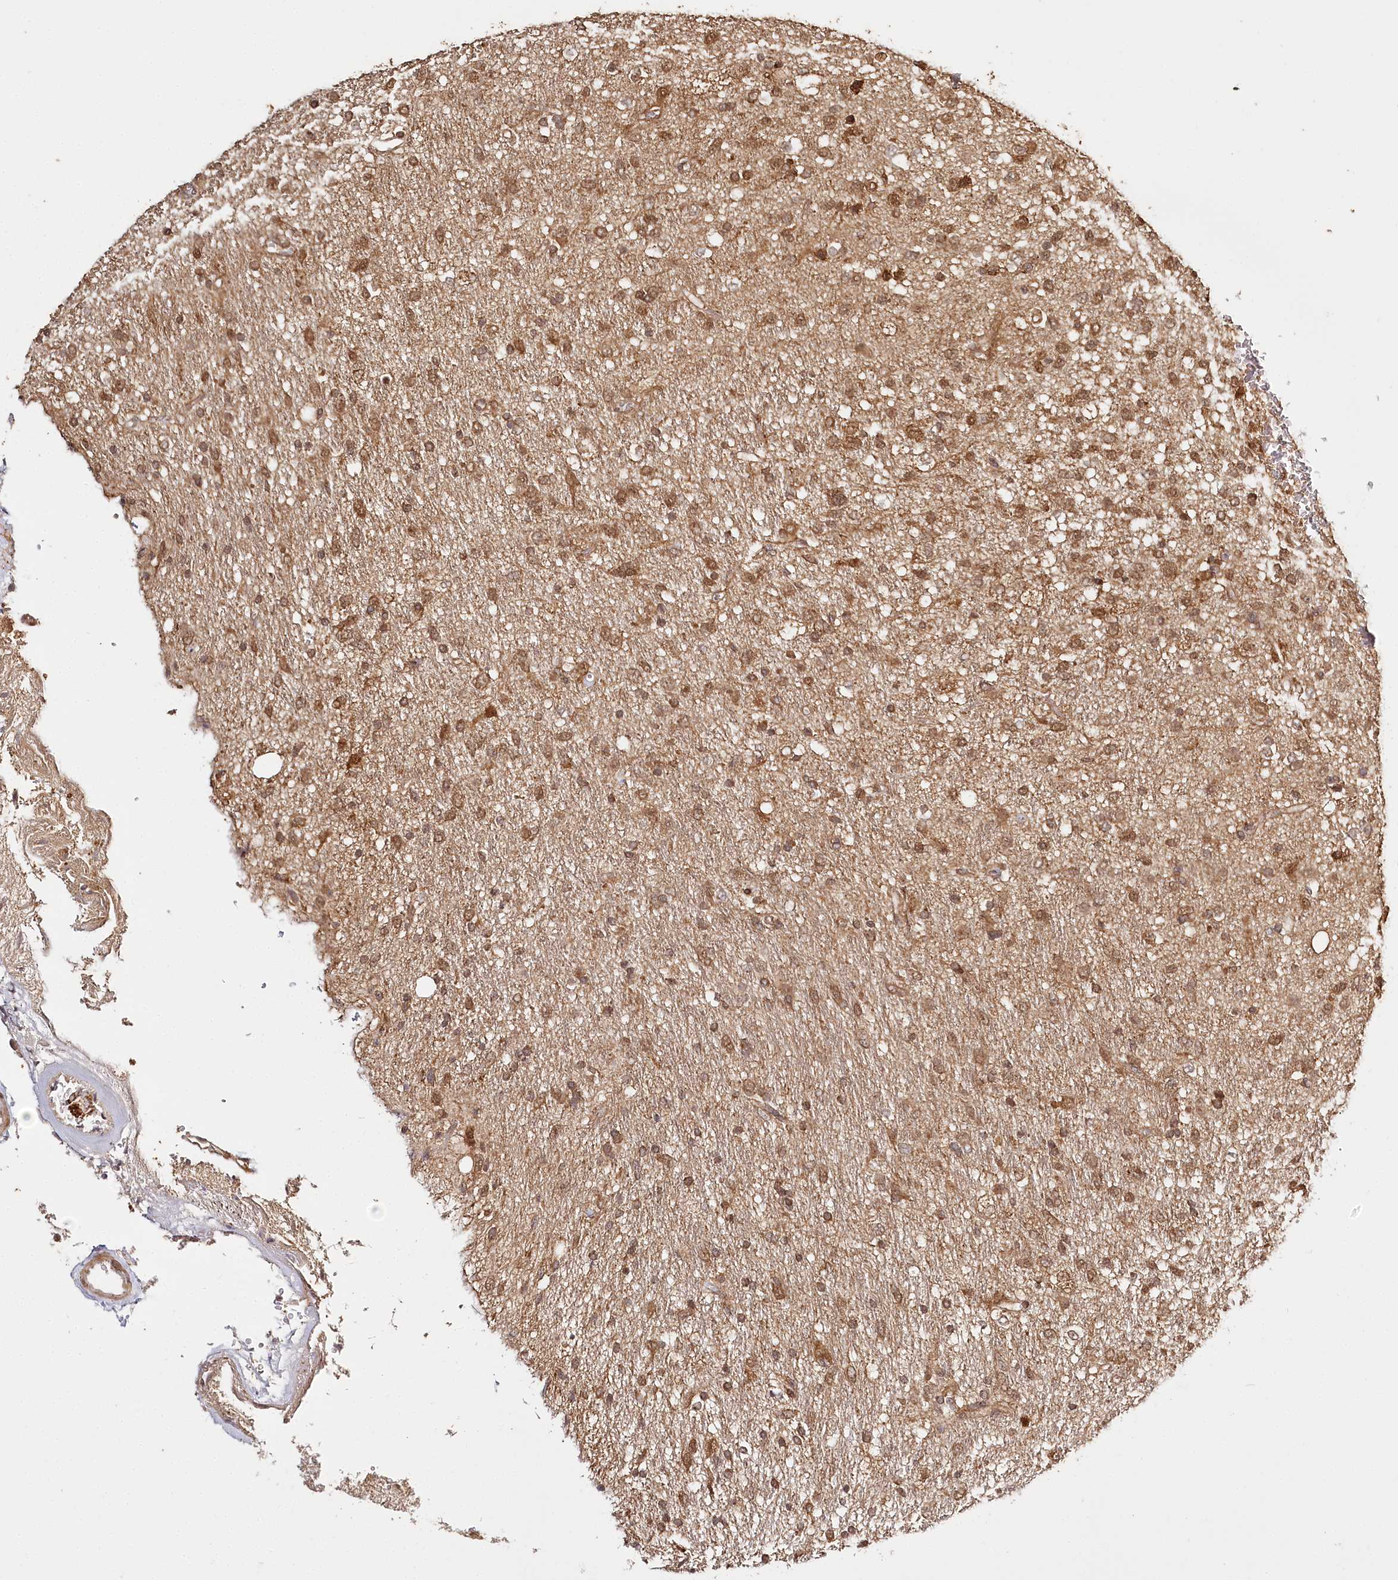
{"staining": {"intensity": "moderate", "quantity": ">75%", "location": "cytoplasmic/membranous,nuclear"}, "tissue": "glioma", "cell_type": "Tumor cells", "image_type": "cancer", "snomed": [{"axis": "morphology", "description": "Glioma, malignant, Low grade"}, {"axis": "topography", "description": "Brain"}], "caption": "Malignant low-grade glioma stained with DAB (3,3'-diaminobenzidine) immunohistochemistry (IHC) reveals medium levels of moderate cytoplasmic/membranous and nuclear staining in about >75% of tumor cells. Immunohistochemistry (ihc) stains the protein in brown and the nuclei are stained blue.", "gene": "ULK2", "patient": {"sex": "male", "age": 77}}